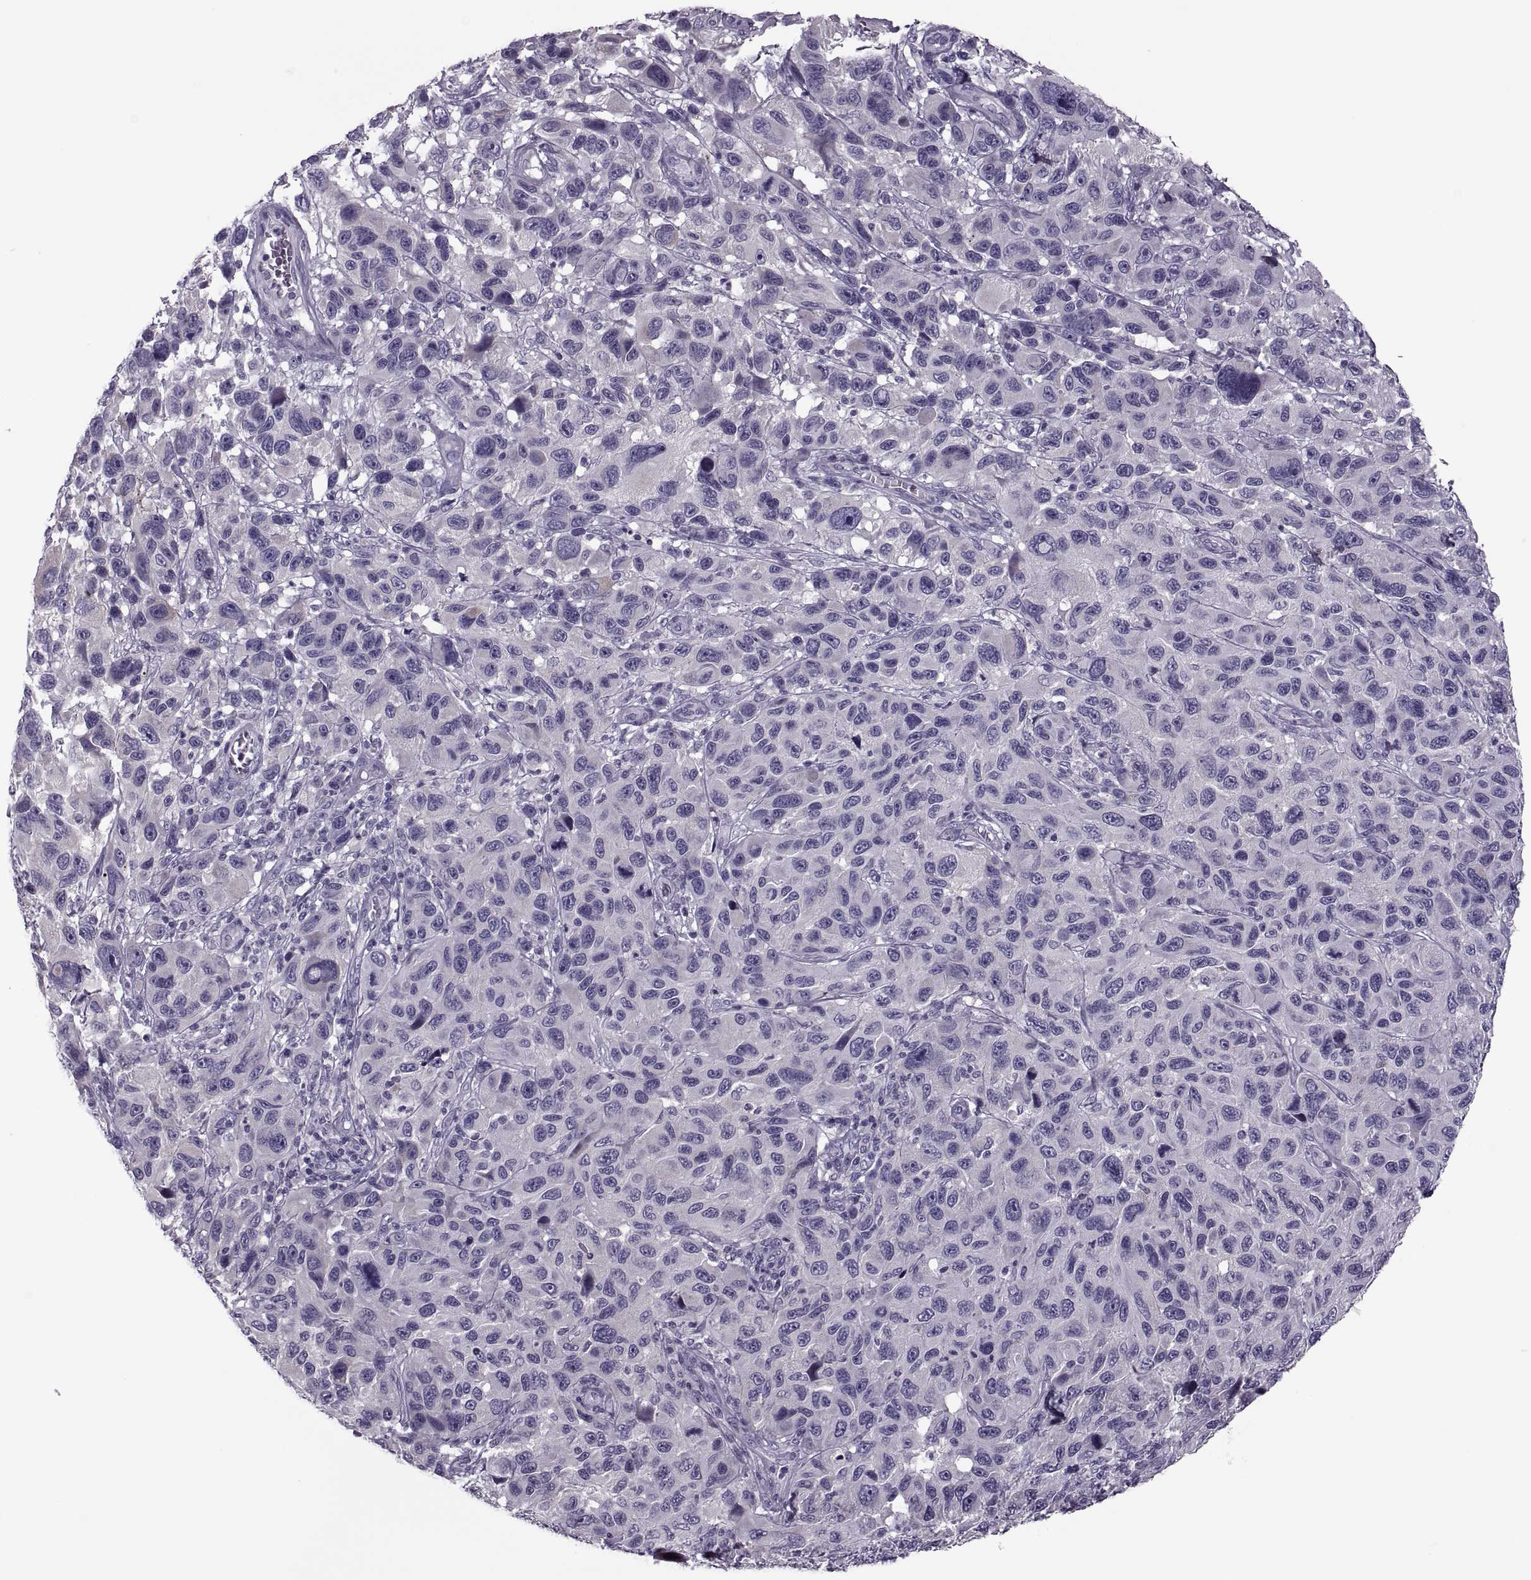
{"staining": {"intensity": "negative", "quantity": "none", "location": "none"}, "tissue": "melanoma", "cell_type": "Tumor cells", "image_type": "cancer", "snomed": [{"axis": "morphology", "description": "Malignant melanoma, NOS"}, {"axis": "topography", "description": "Skin"}], "caption": "High power microscopy micrograph of an immunohistochemistry (IHC) photomicrograph of malignant melanoma, revealing no significant staining in tumor cells.", "gene": "PRSS54", "patient": {"sex": "male", "age": 53}}